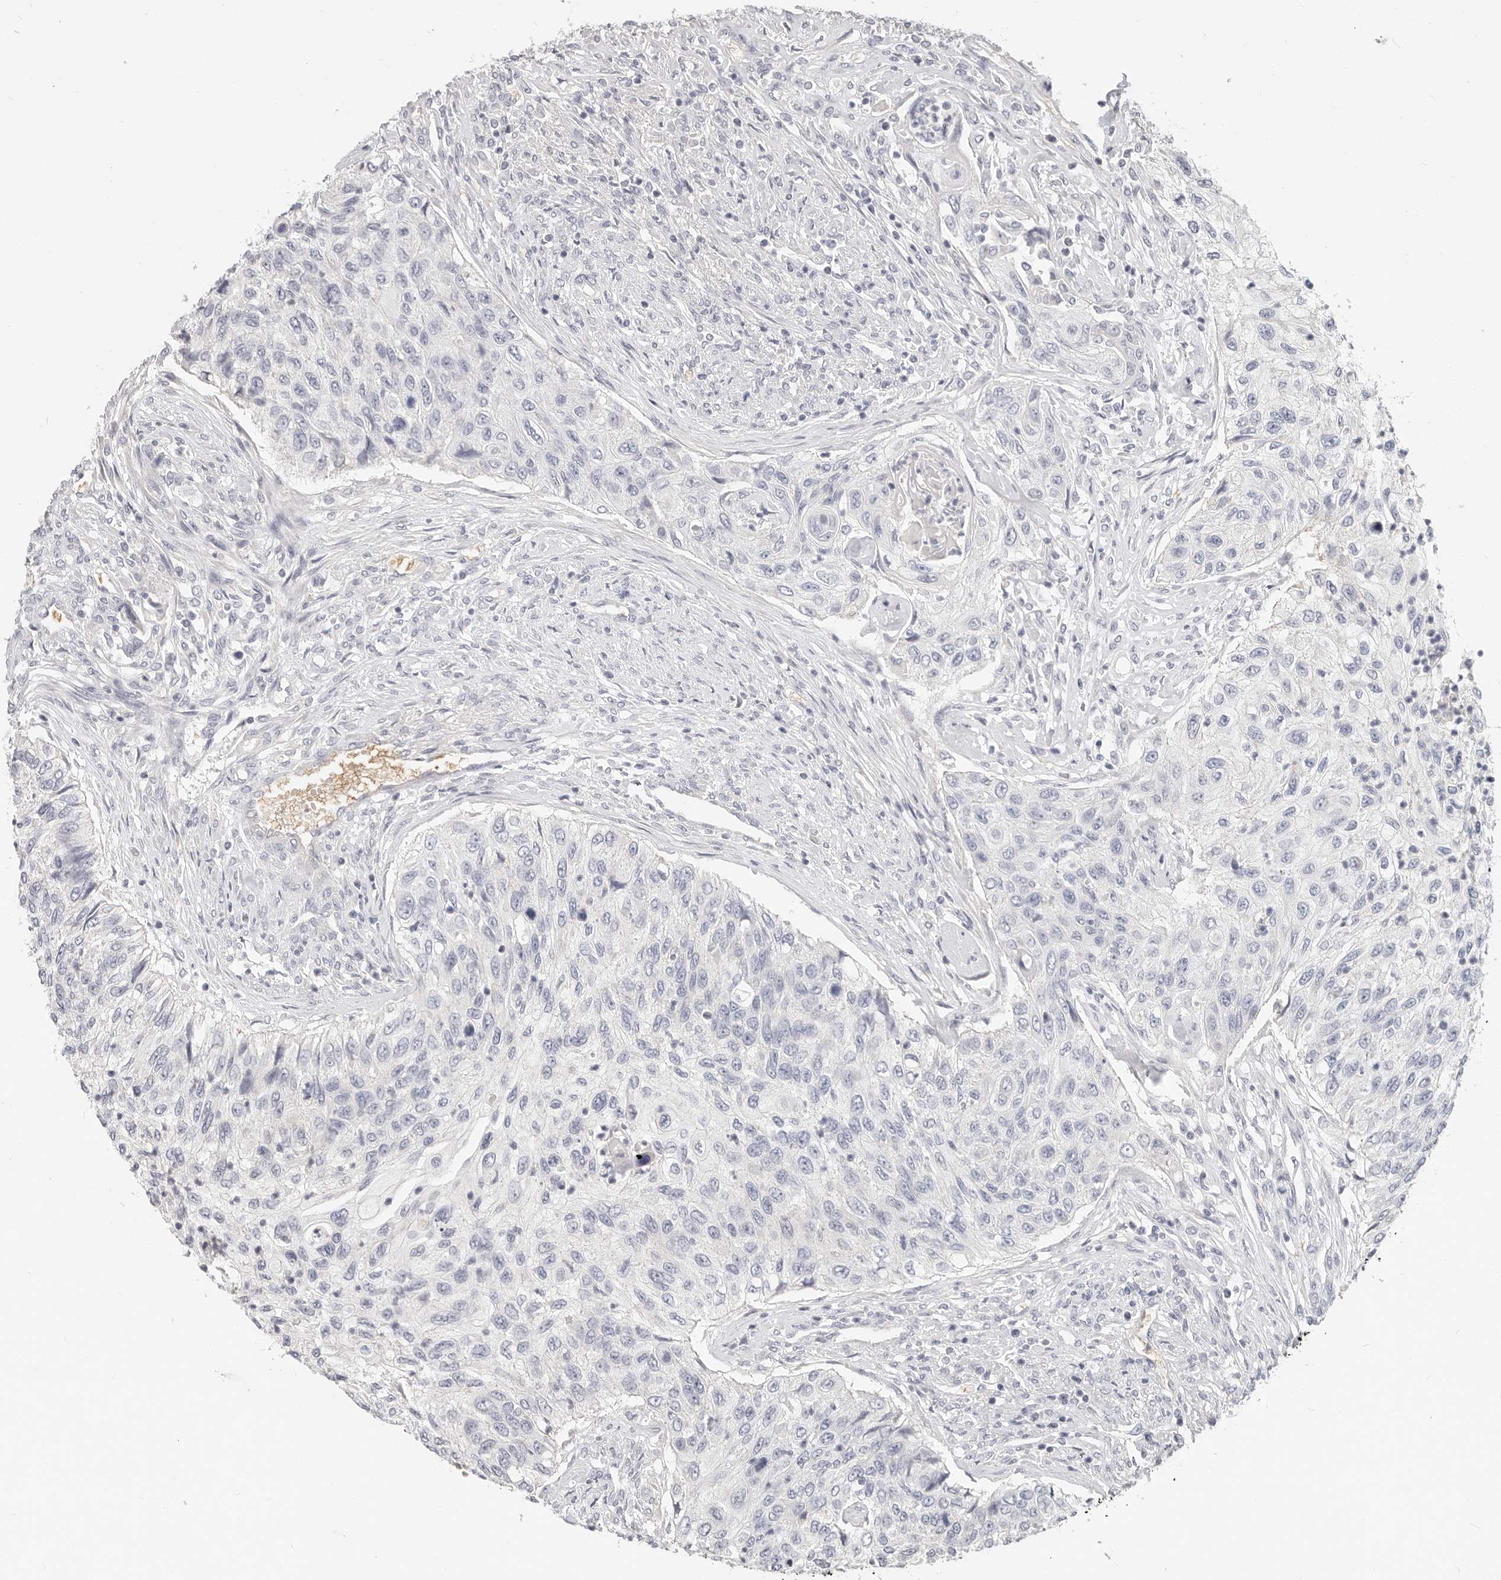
{"staining": {"intensity": "negative", "quantity": "none", "location": "none"}, "tissue": "urothelial cancer", "cell_type": "Tumor cells", "image_type": "cancer", "snomed": [{"axis": "morphology", "description": "Urothelial carcinoma, High grade"}, {"axis": "topography", "description": "Urinary bladder"}], "caption": "IHC photomicrograph of human high-grade urothelial carcinoma stained for a protein (brown), which exhibits no staining in tumor cells. (DAB (3,3'-diaminobenzidine) immunohistochemistry with hematoxylin counter stain).", "gene": "TMEM63B", "patient": {"sex": "female", "age": 60}}